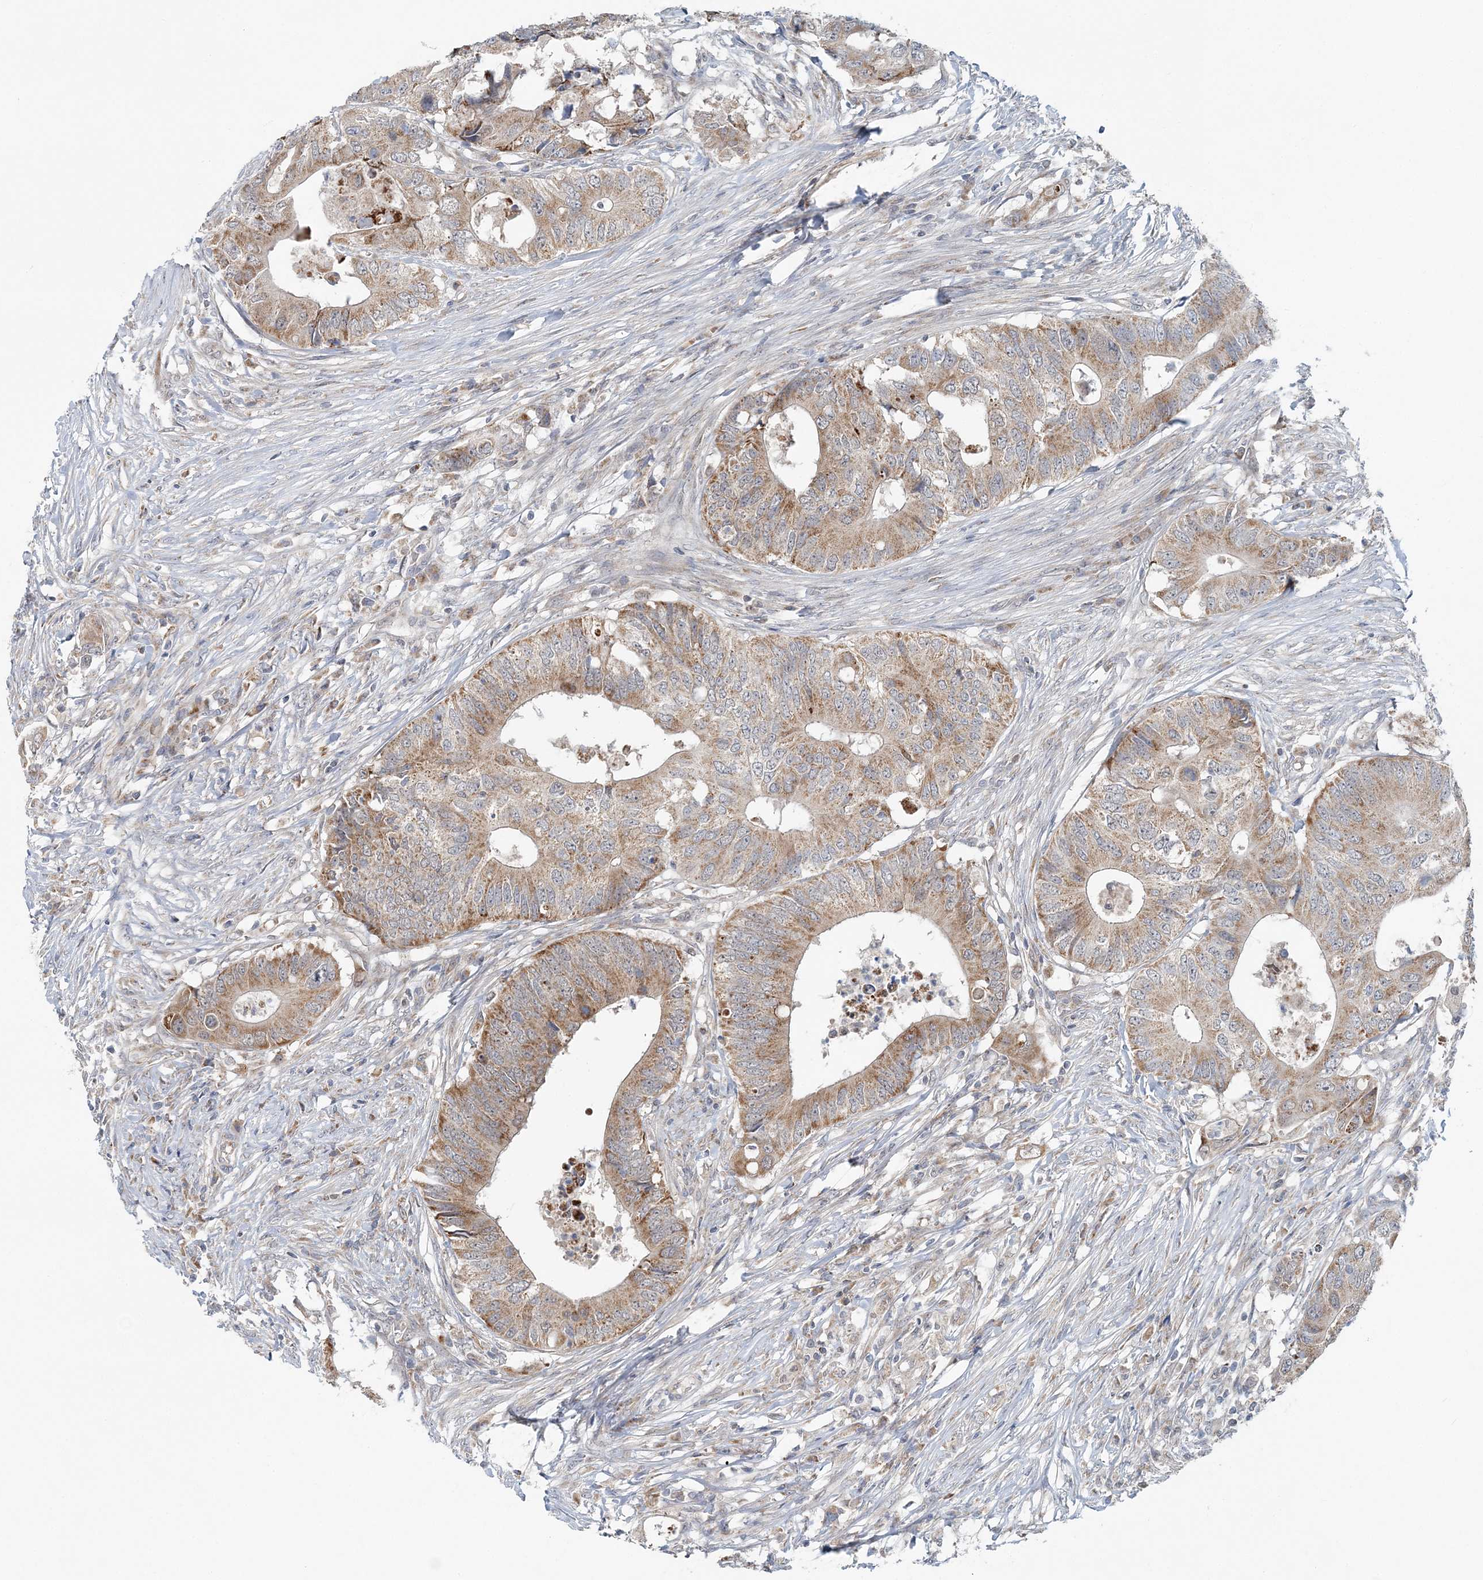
{"staining": {"intensity": "moderate", "quantity": ">75%", "location": "cytoplasmic/membranous"}, "tissue": "colorectal cancer", "cell_type": "Tumor cells", "image_type": "cancer", "snomed": [{"axis": "morphology", "description": "Adenocarcinoma, NOS"}, {"axis": "topography", "description": "Colon"}], "caption": "This image demonstrates colorectal adenocarcinoma stained with immunohistochemistry (IHC) to label a protein in brown. The cytoplasmic/membranous of tumor cells show moderate positivity for the protein. Nuclei are counter-stained blue.", "gene": "RNF150", "patient": {"sex": "male", "age": 71}}